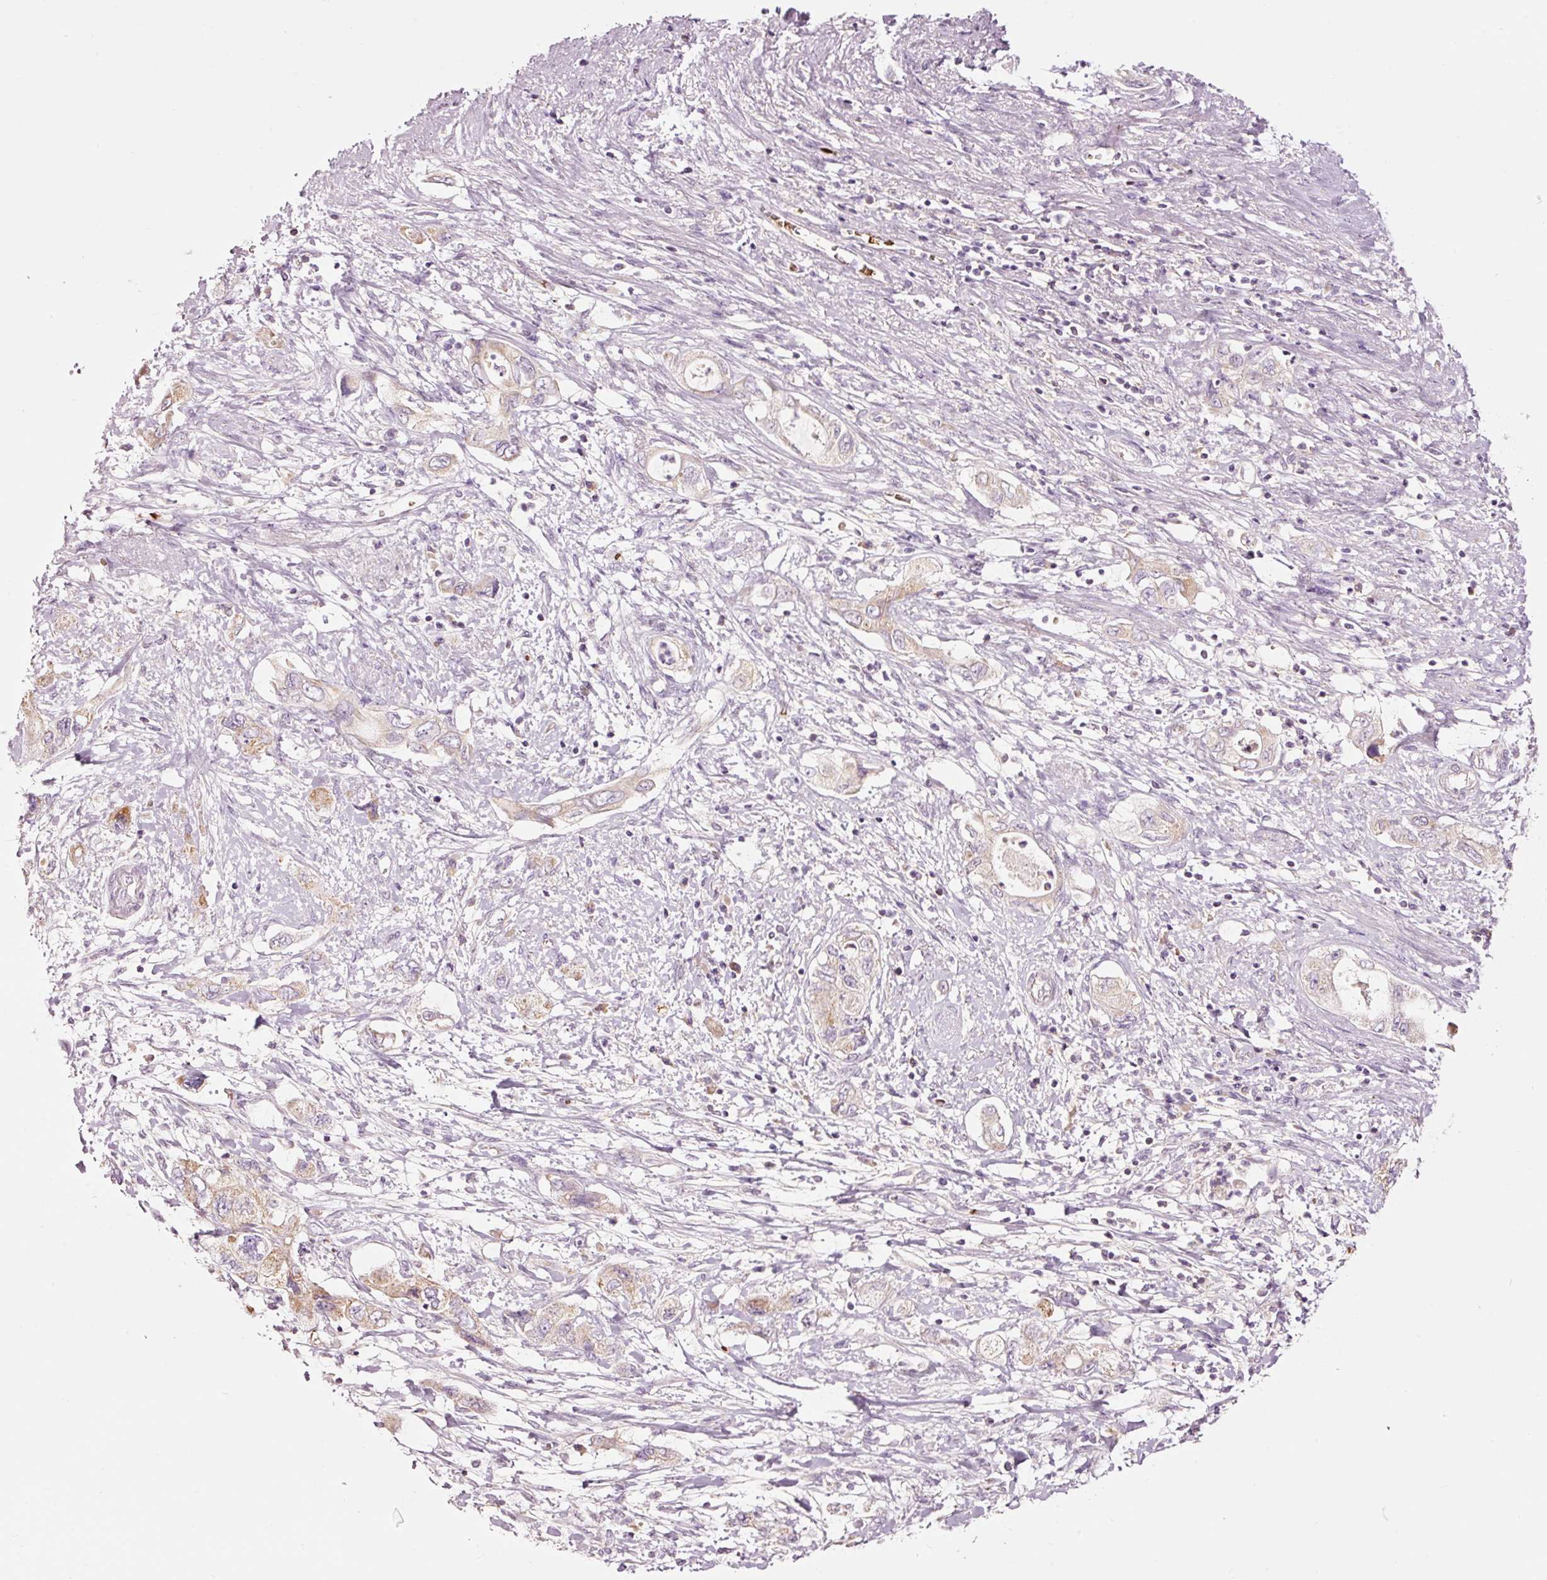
{"staining": {"intensity": "moderate", "quantity": "<25%", "location": "cytoplasmic/membranous"}, "tissue": "pancreatic cancer", "cell_type": "Tumor cells", "image_type": "cancer", "snomed": [{"axis": "morphology", "description": "Adenocarcinoma, NOS"}, {"axis": "topography", "description": "Pancreas"}], "caption": "Immunohistochemistry staining of pancreatic adenocarcinoma, which reveals low levels of moderate cytoplasmic/membranous staining in approximately <25% of tumor cells indicating moderate cytoplasmic/membranous protein staining. The staining was performed using DAB (brown) for protein detection and nuclei were counterstained in hematoxylin (blue).", "gene": "LDHAL6B", "patient": {"sex": "female", "age": 73}}